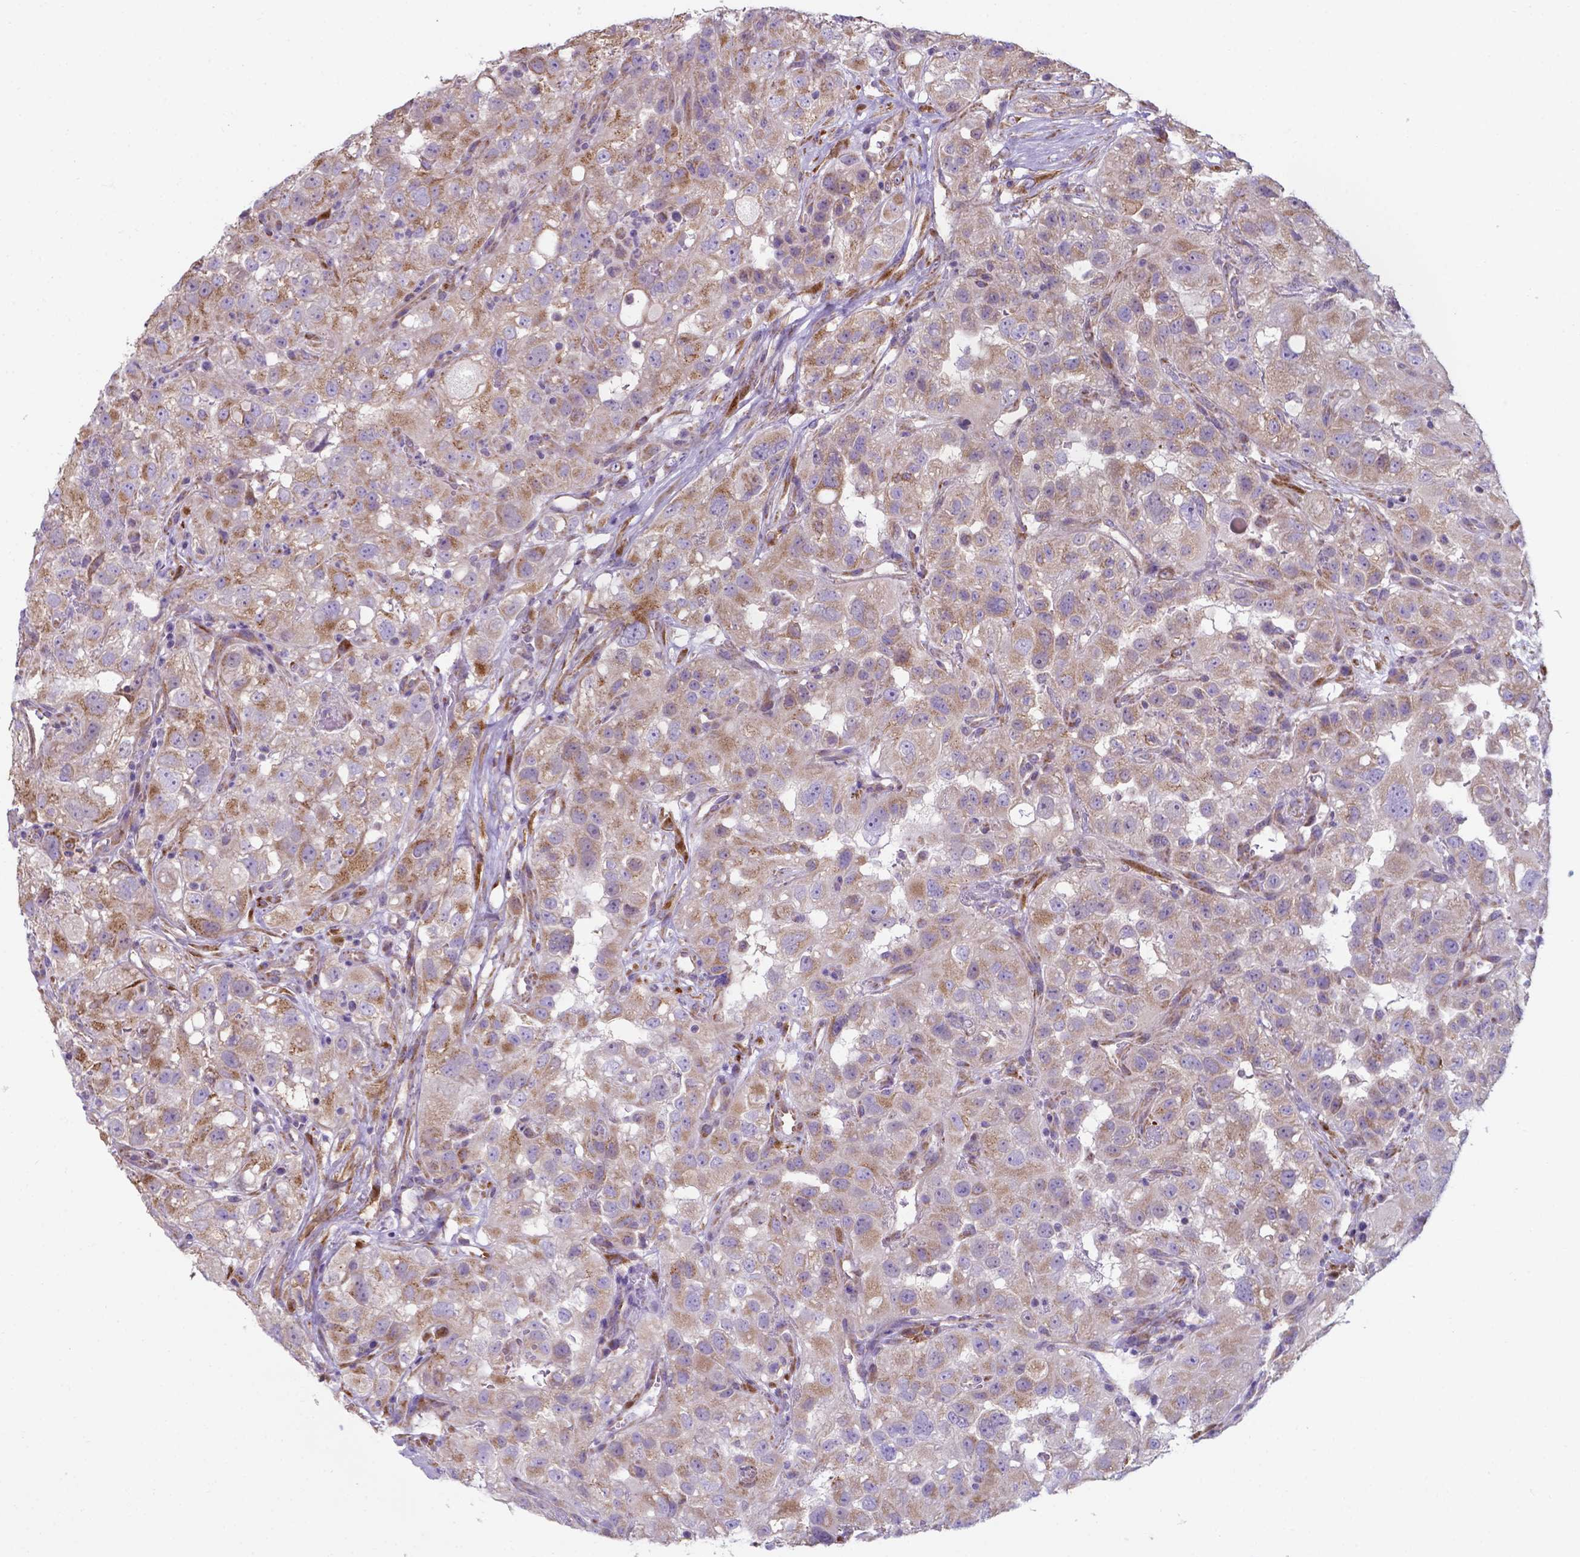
{"staining": {"intensity": "weak", "quantity": "25%-75%", "location": "cytoplasmic/membranous"}, "tissue": "renal cancer", "cell_type": "Tumor cells", "image_type": "cancer", "snomed": [{"axis": "morphology", "description": "Adenocarcinoma, NOS"}, {"axis": "topography", "description": "Kidney"}], "caption": "Weak cytoplasmic/membranous positivity for a protein is identified in about 25%-75% of tumor cells of renal adenocarcinoma using IHC.", "gene": "FAM114A1", "patient": {"sex": "male", "age": 64}}